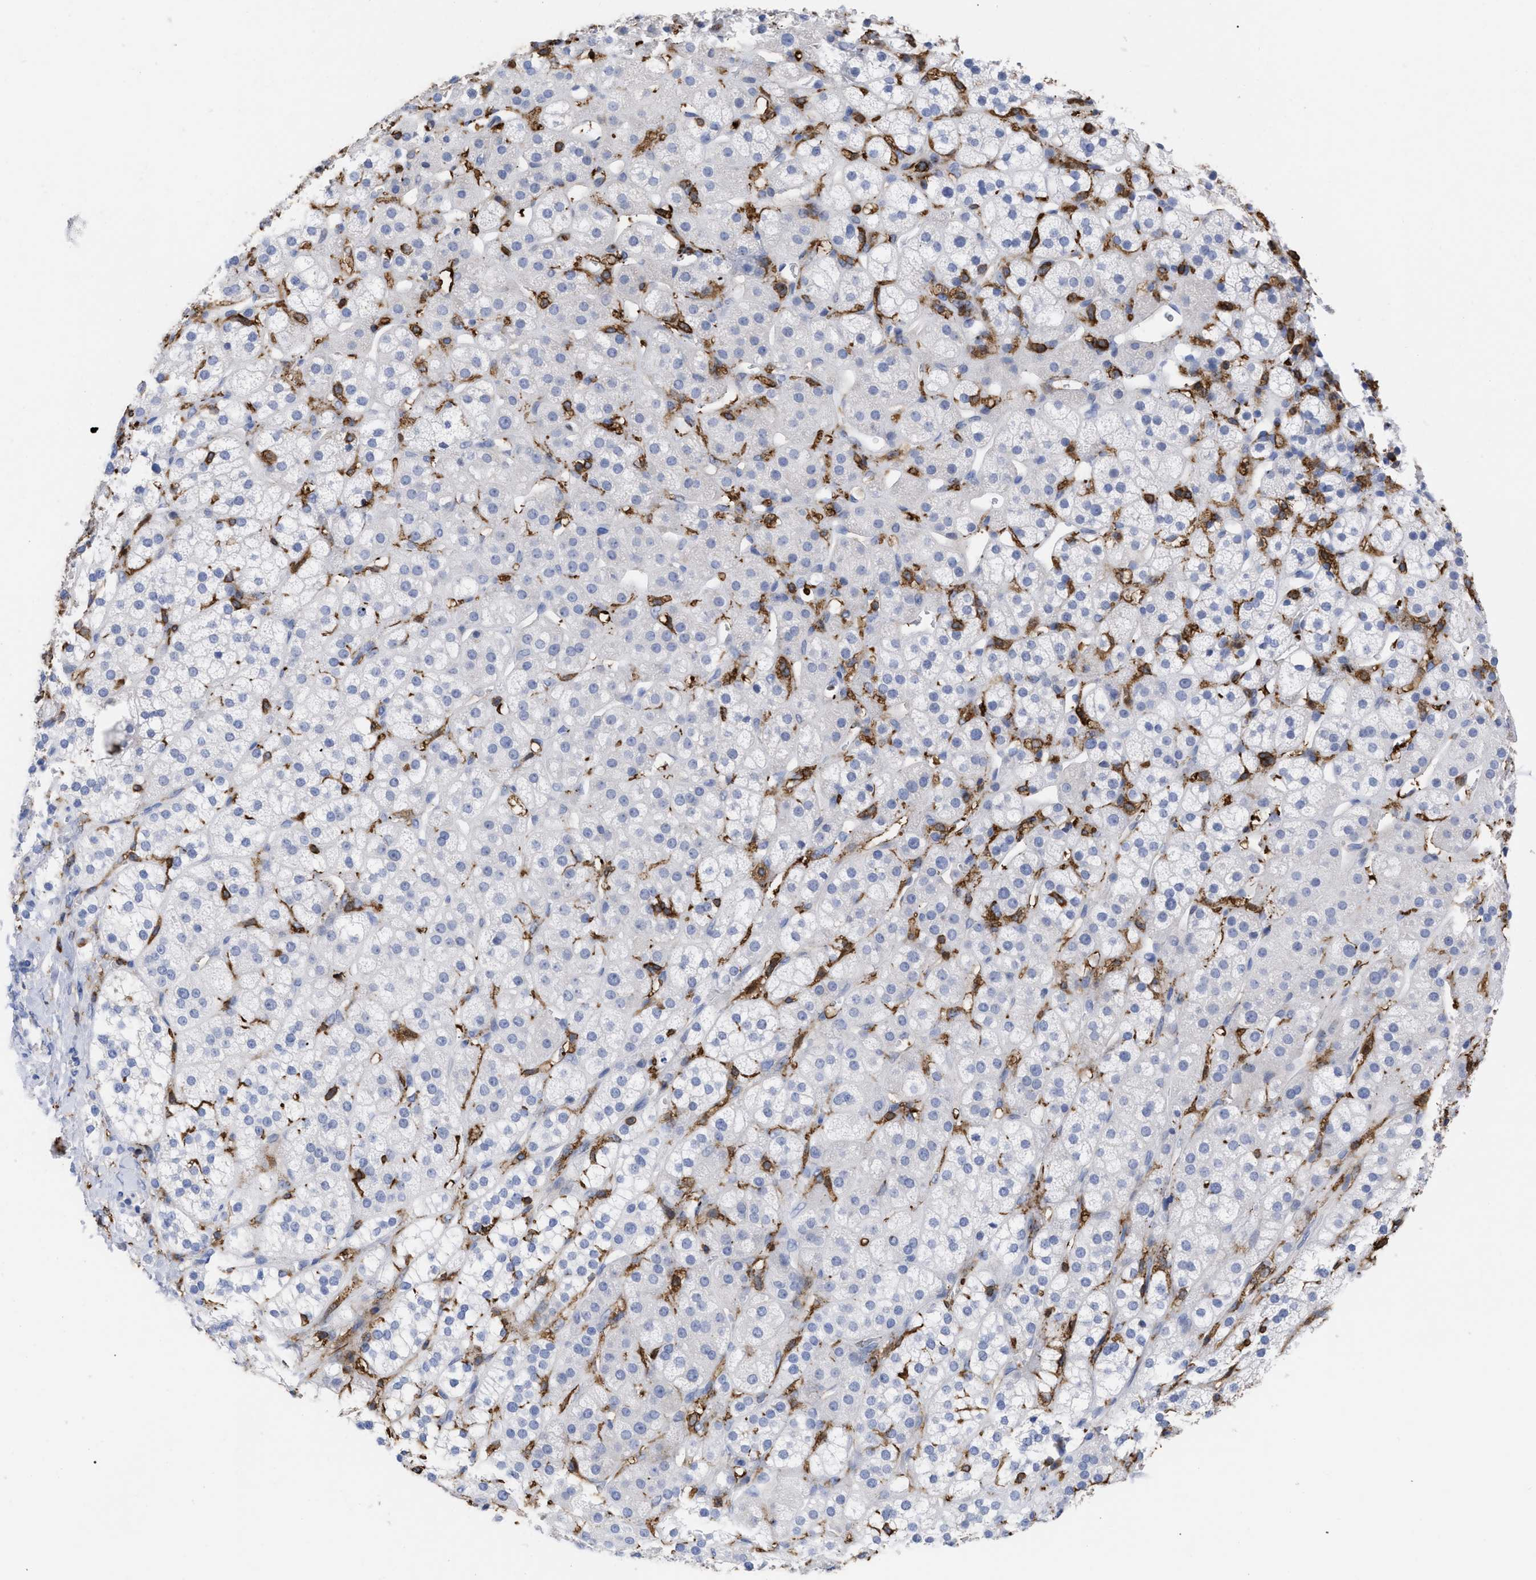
{"staining": {"intensity": "negative", "quantity": "none", "location": "none"}, "tissue": "adrenal gland", "cell_type": "Glandular cells", "image_type": "normal", "snomed": [{"axis": "morphology", "description": "Normal tissue, NOS"}, {"axis": "topography", "description": "Adrenal gland"}], "caption": "This is an IHC micrograph of benign adrenal gland. There is no staining in glandular cells.", "gene": "HCLS1", "patient": {"sex": "male", "age": 56}}